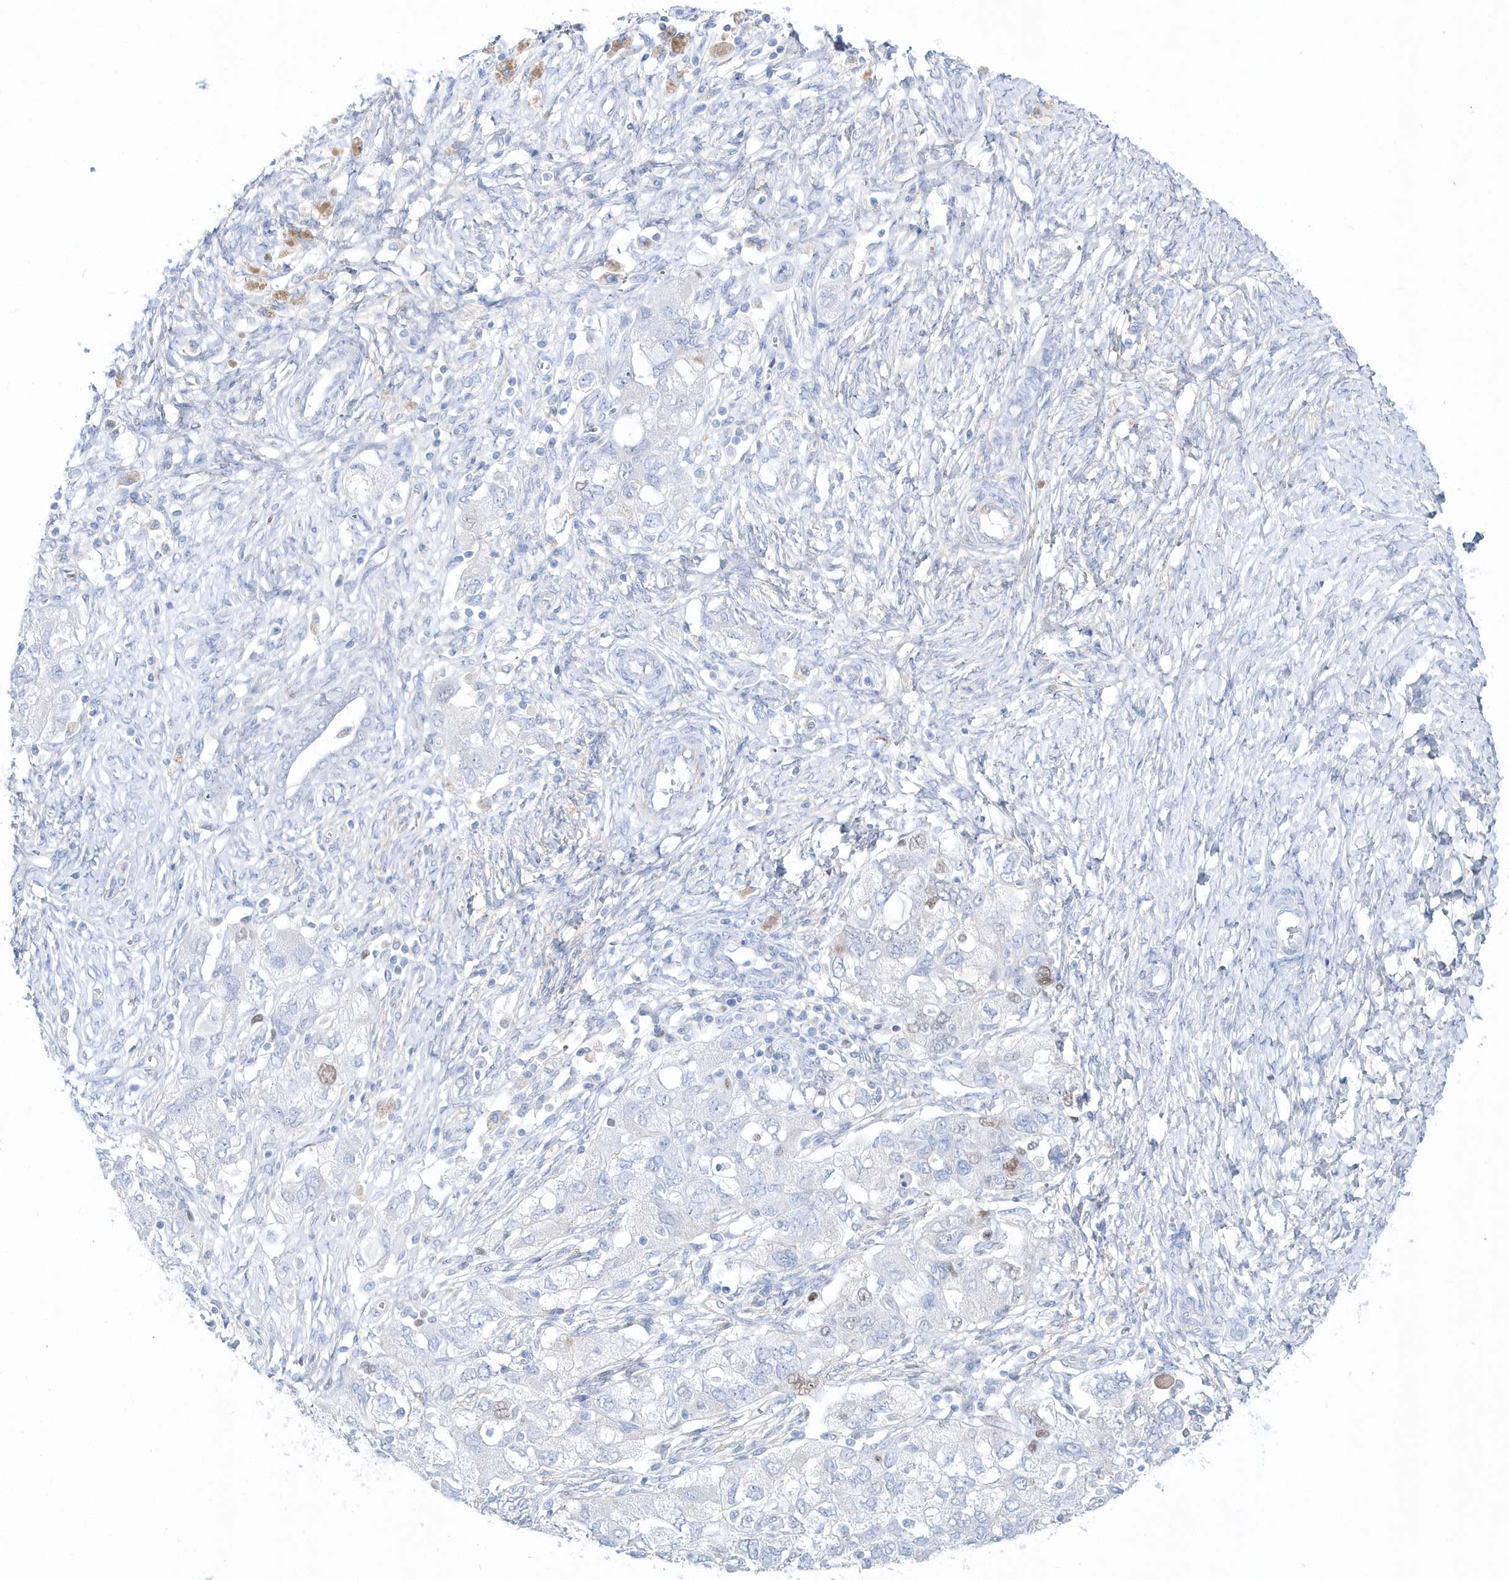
{"staining": {"intensity": "negative", "quantity": "none", "location": "none"}, "tissue": "ovarian cancer", "cell_type": "Tumor cells", "image_type": "cancer", "snomed": [{"axis": "morphology", "description": "Carcinoma, NOS"}, {"axis": "morphology", "description": "Cystadenocarcinoma, serous, NOS"}, {"axis": "topography", "description": "Ovary"}], "caption": "DAB (3,3'-diaminobenzidine) immunohistochemical staining of human ovarian cancer reveals no significant staining in tumor cells.", "gene": "TMCO6", "patient": {"sex": "female", "age": 69}}